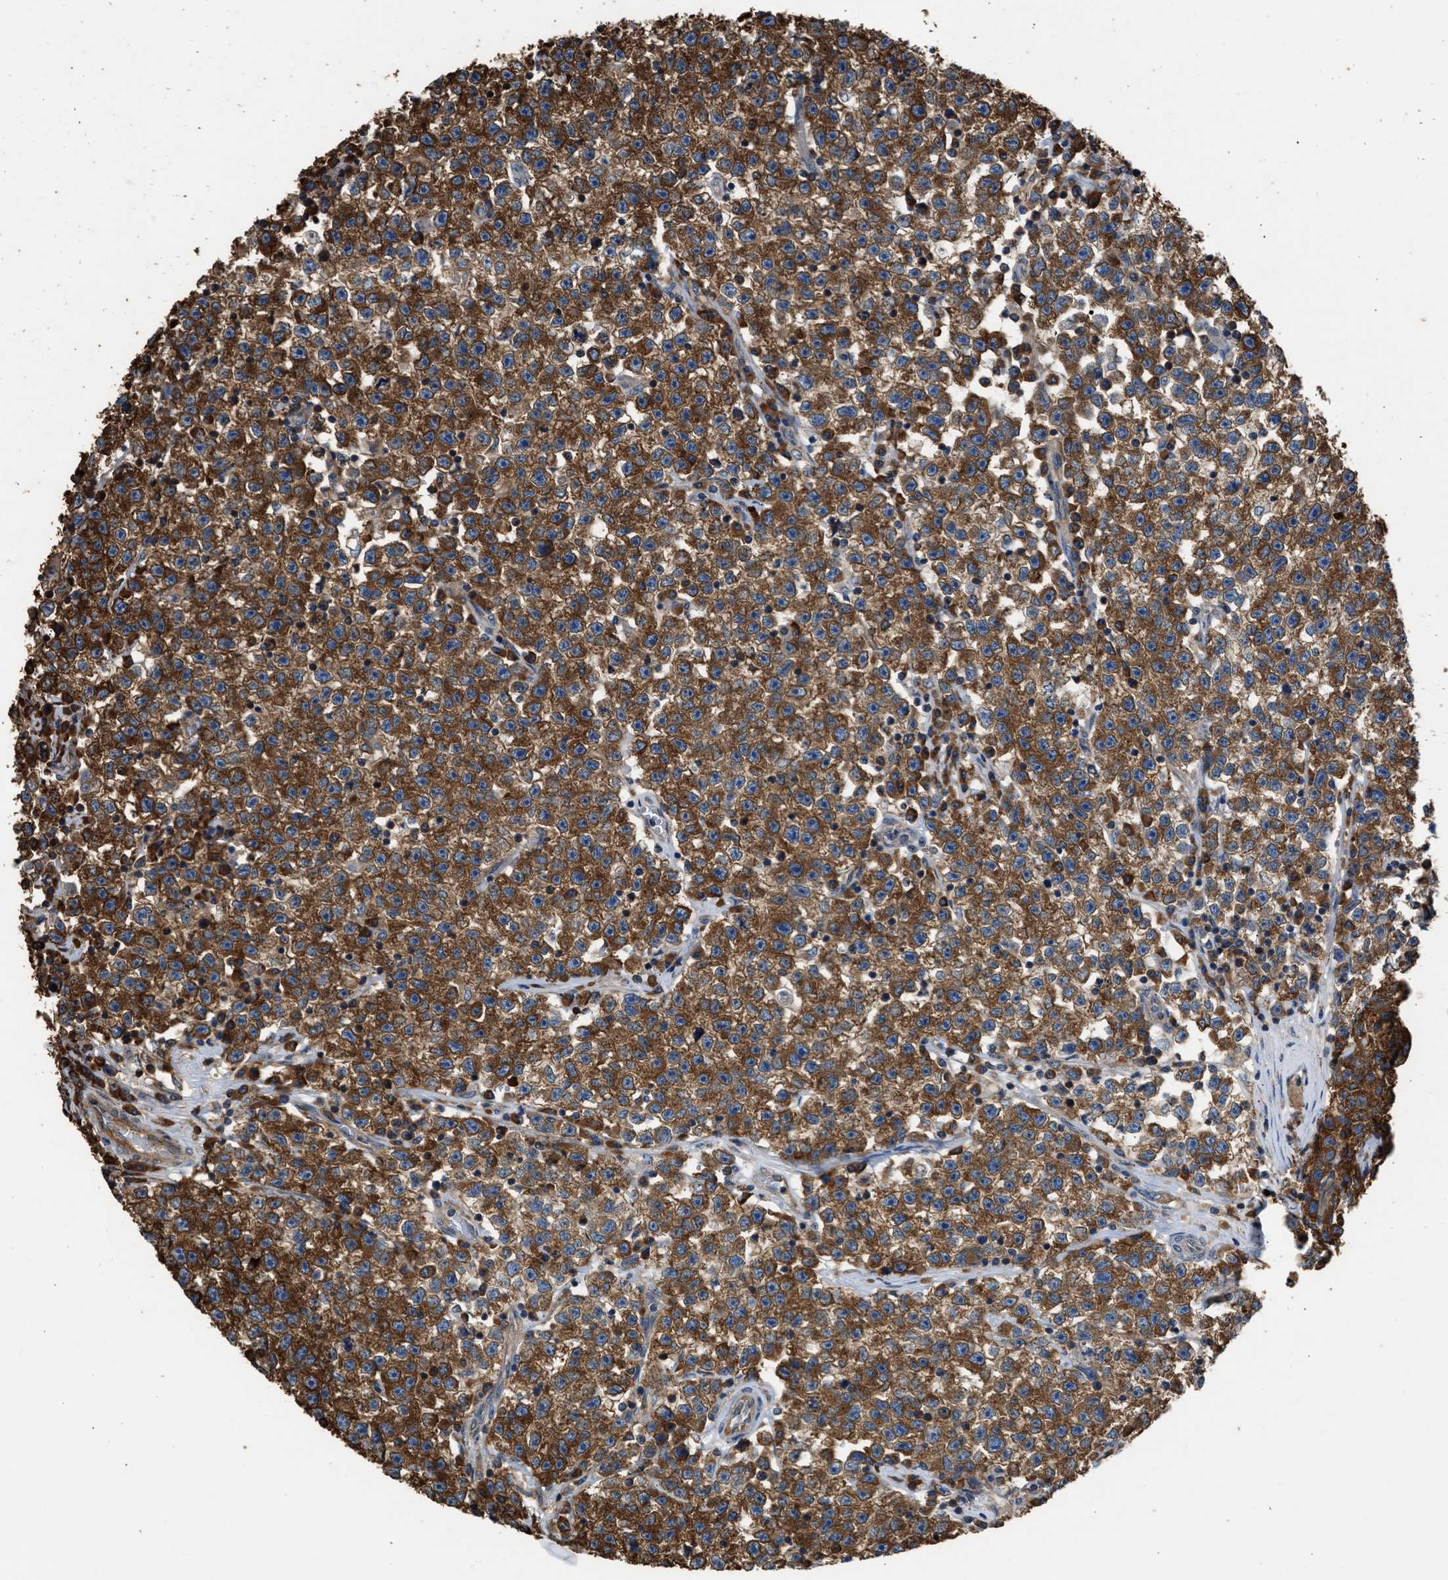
{"staining": {"intensity": "strong", "quantity": ">75%", "location": "cytoplasmic/membranous"}, "tissue": "testis cancer", "cell_type": "Tumor cells", "image_type": "cancer", "snomed": [{"axis": "morphology", "description": "Seminoma, NOS"}, {"axis": "topography", "description": "Testis"}], "caption": "Immunohistochemistry (IHC) photomicrograph of neoplastic tissue: human testis seminoma stained using IHC reveals high levels of strong protein expression localized specifically in the cytoplasmic/membranous of tumor cells, appearing as a cytoplasmic/membranous brown color.", "gene": "SLC36A4", "patient": {"sex": "male", "age": 22}}